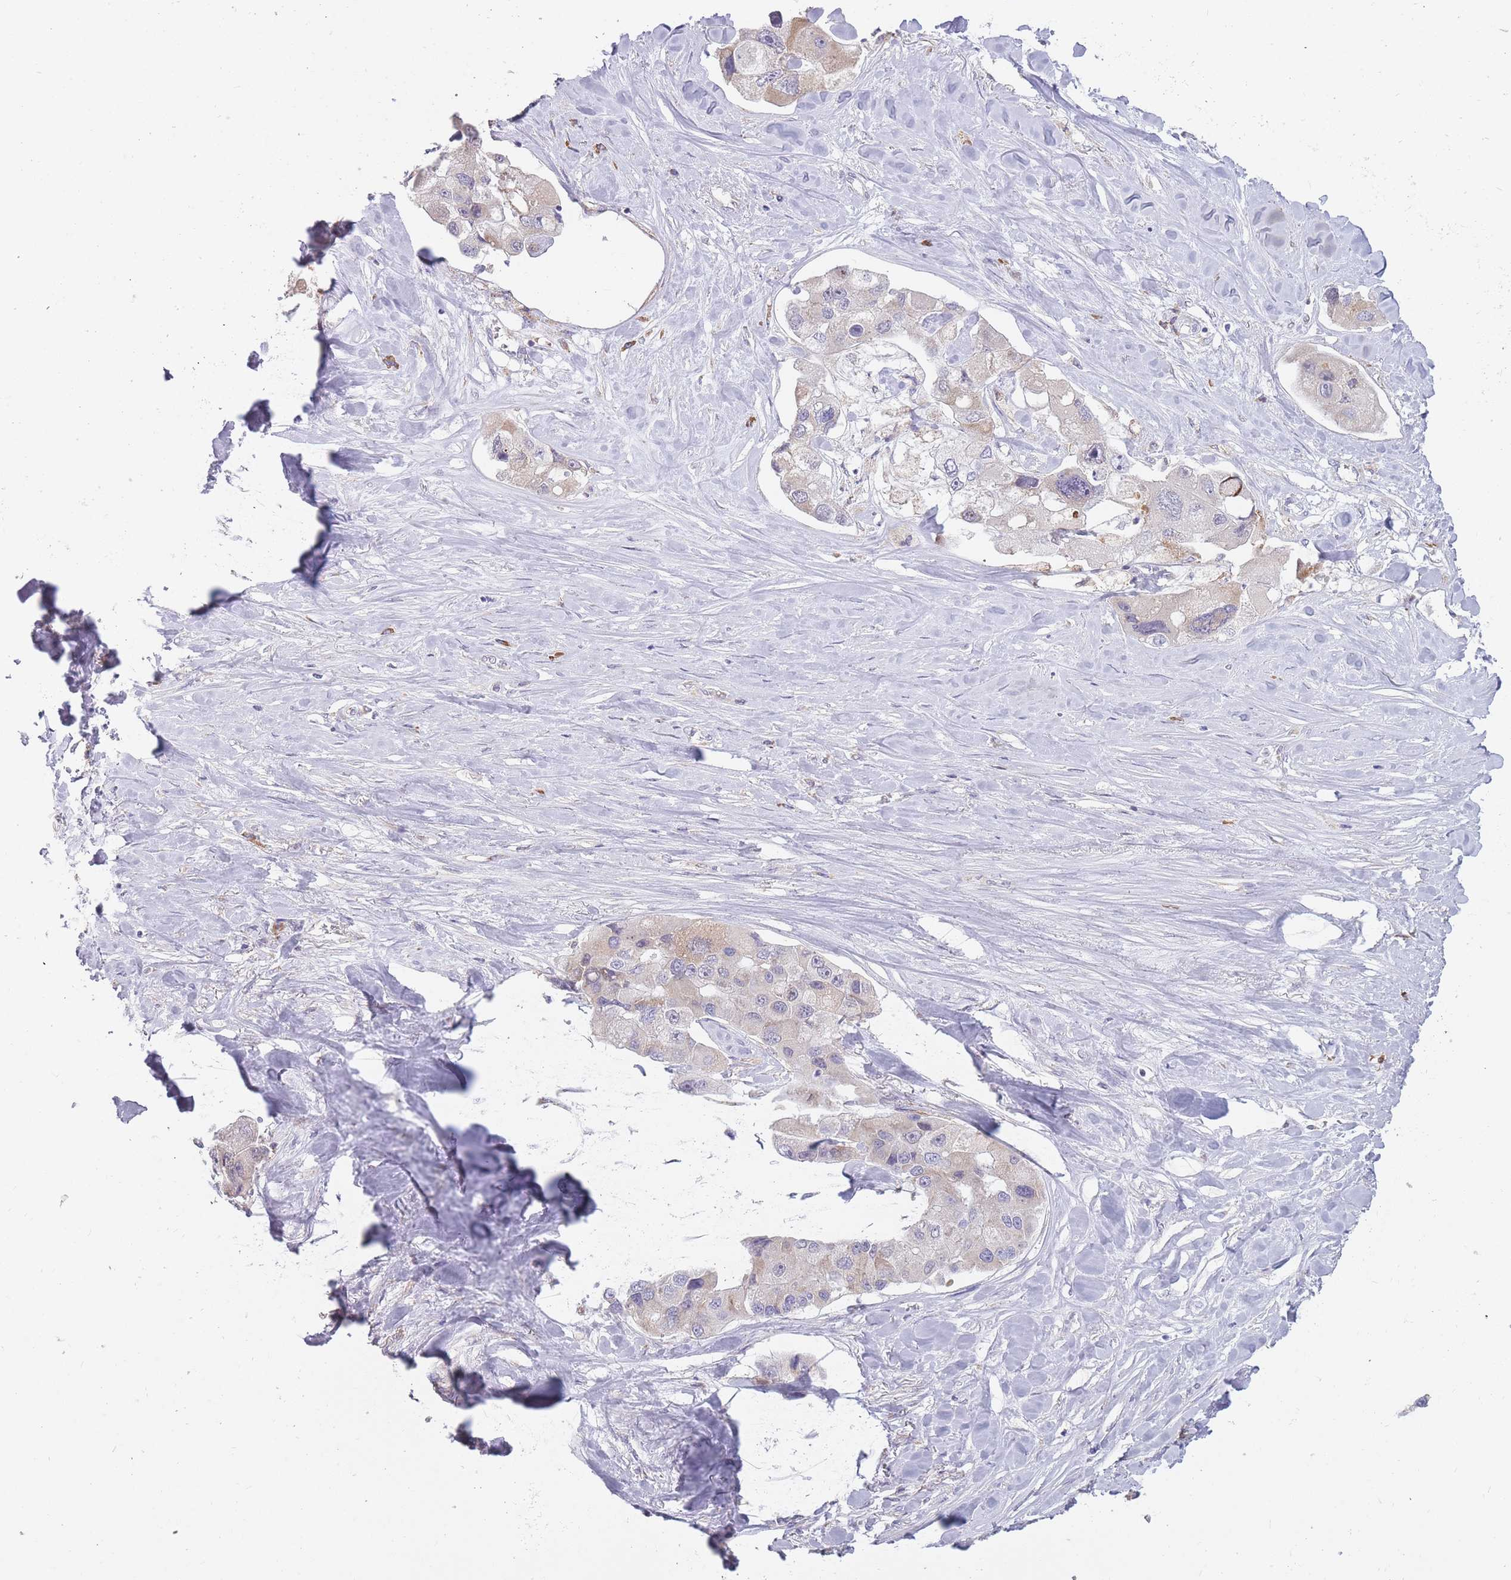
{"staining": {"intensity": "negative", "quantity": "none", "location": "none"}, "tissue": "lung cancer", "cell_type": "Tumor cells", "image_type": "cancer", "snomed": [{"axis": "morphology", "description": "Adenocarcinoma, NOS"}, {"axis": "topography", "description": "Lung"}], "caption": "Photomicrograph shows no protein expression in tumor cells of lung cancer (adenocarcinoma) tissue.", "gene": "TRAPPC5", "patient": {"sex": "female", "age": 54}}